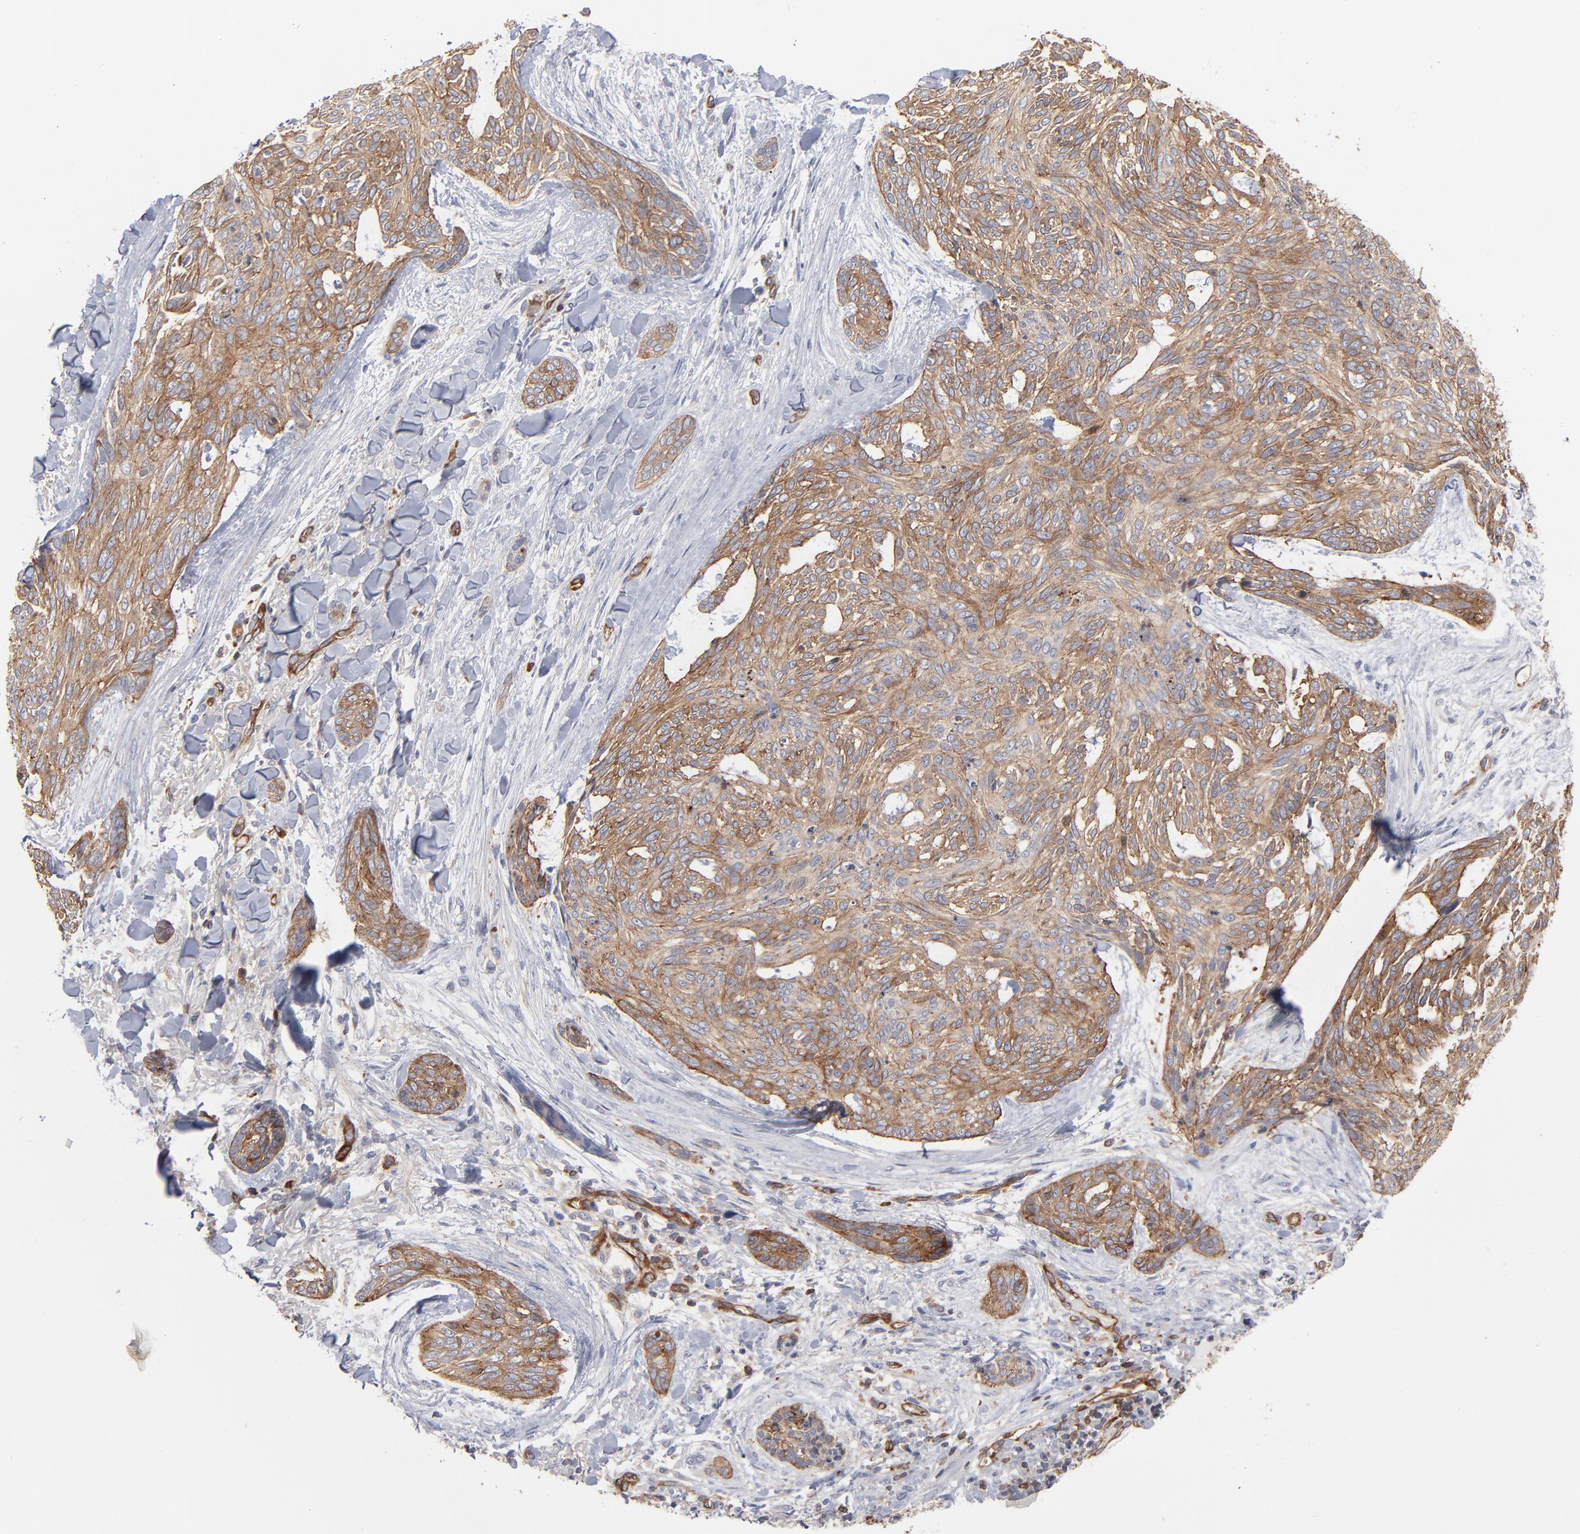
{"staining": {"intensity": "strong", "quantity": ">75%", "location": "cytoplasmic/membranous"}, "tissue": "skin cancer", "cell_type": "Tumor cells", "image_type": "cancer", "snomed": [{"axis": "morphology", "description": "Normal tissue, NOS"}, {"axis": "morphology", "description": "Basal cell carcinoma"}, {"axis": "topography", "description": "Skin"}], "caption": "Skin cancer (basal cell carcinoma) was stained to show a protein in brown. There is high levels of strong cytoplasmic/membranous positivity in about >75% of tumor cells. The protein of interest is shown in brown color, while the nuclei are stained blue.", "gene": "PXN", "patient": {"sex": "female", "age": 71}}